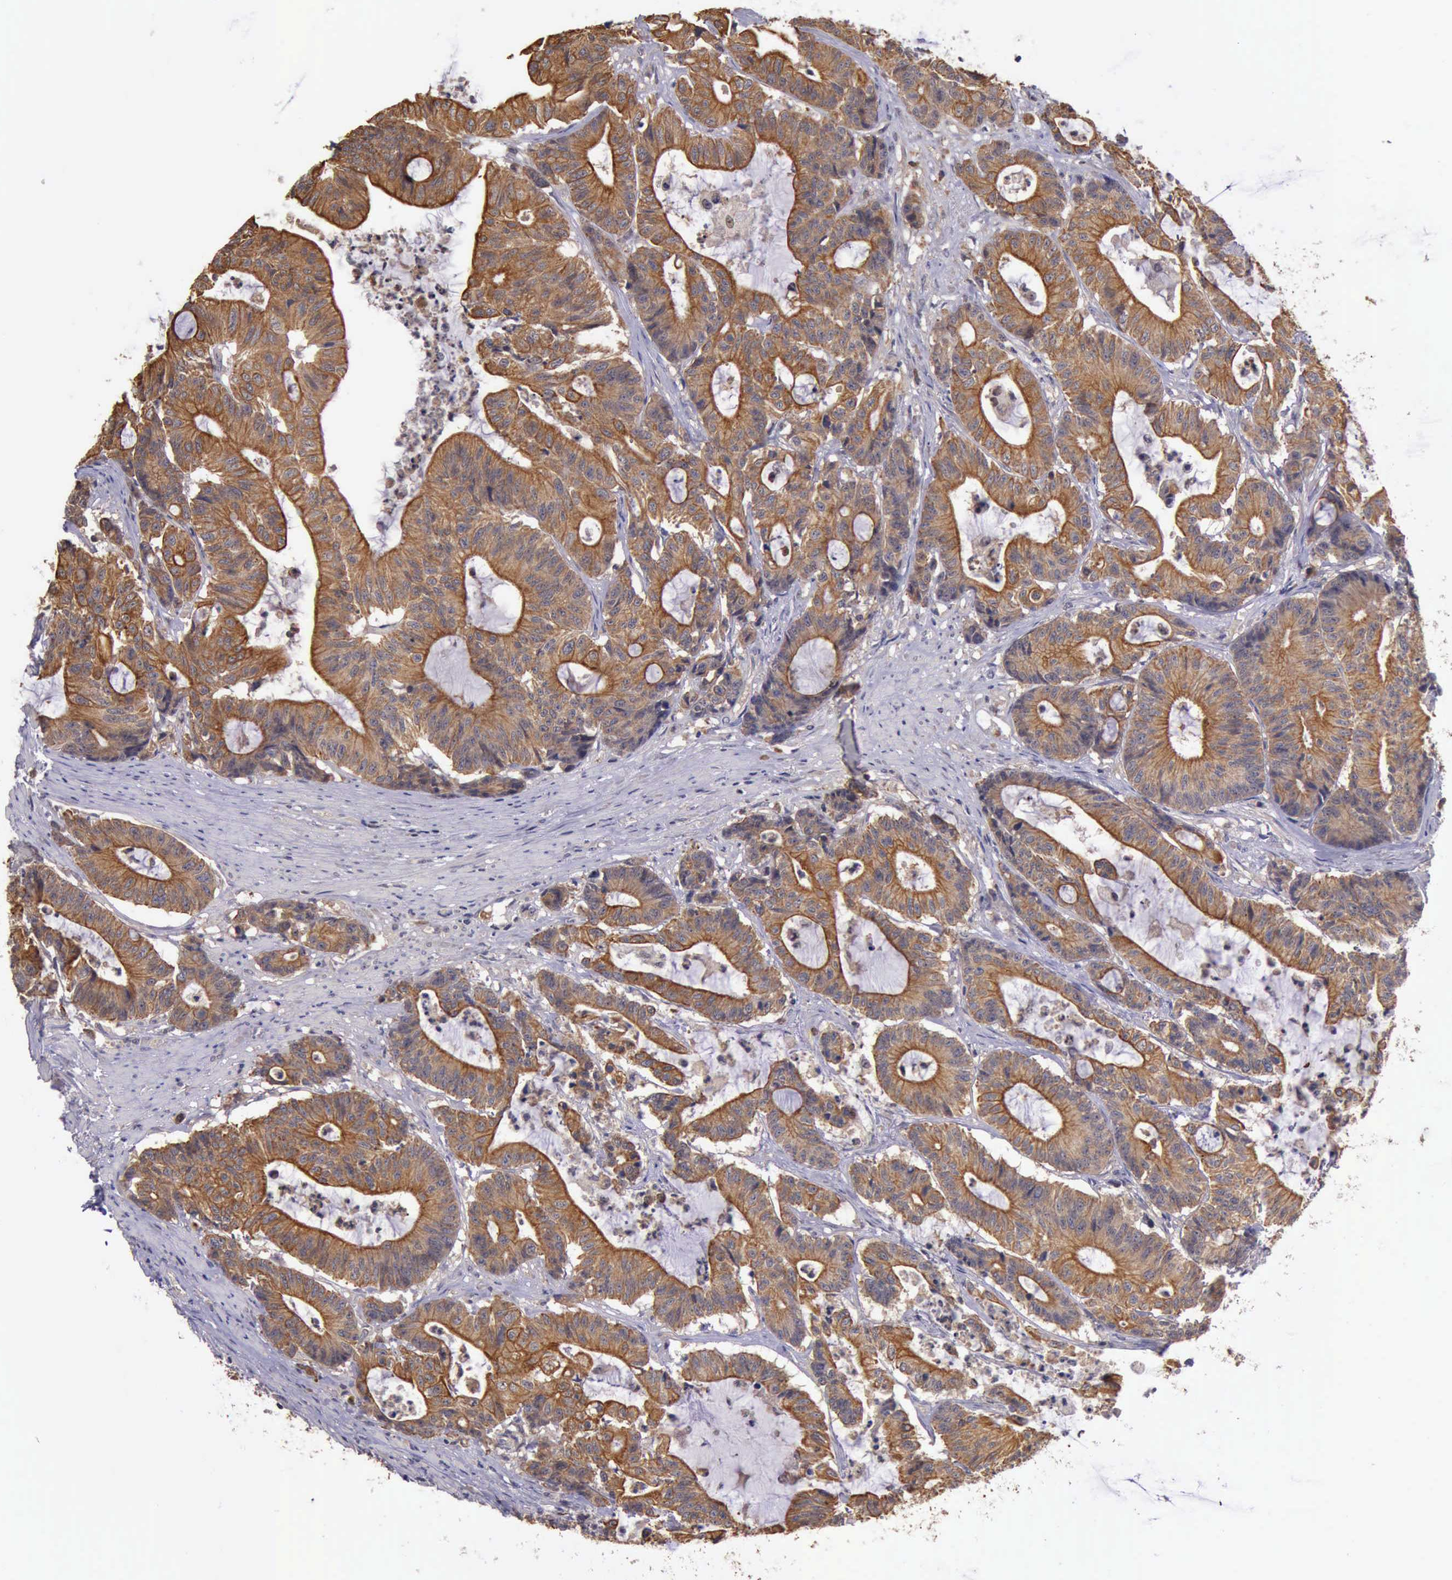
{"staining": {"intensity": "moderate", "quantity": ">75%", "location": "cytoplasmic/membranous"}, "tissue": "colorectal cancer", "cell_type": "Tumor cells", "image_type": "cancer", "snomed": [{"axis": "morphology", "description": "Adenocarcinoma, NOS"}, {"axis": "topography", "description": "Colon"}], "caption": "Immunohistochemistry (DAB (3,3'-diaminobenzidine)) staining of colorectal adenocarcinoma shows moderate cytoplasmic/membranous protein expression in approximately >75% of tumor cells. The protein is shown in brown color, while the nuclei are stained blue.", "gene": "RAB39B", "patient": {"sex": "female", "age": 84}}